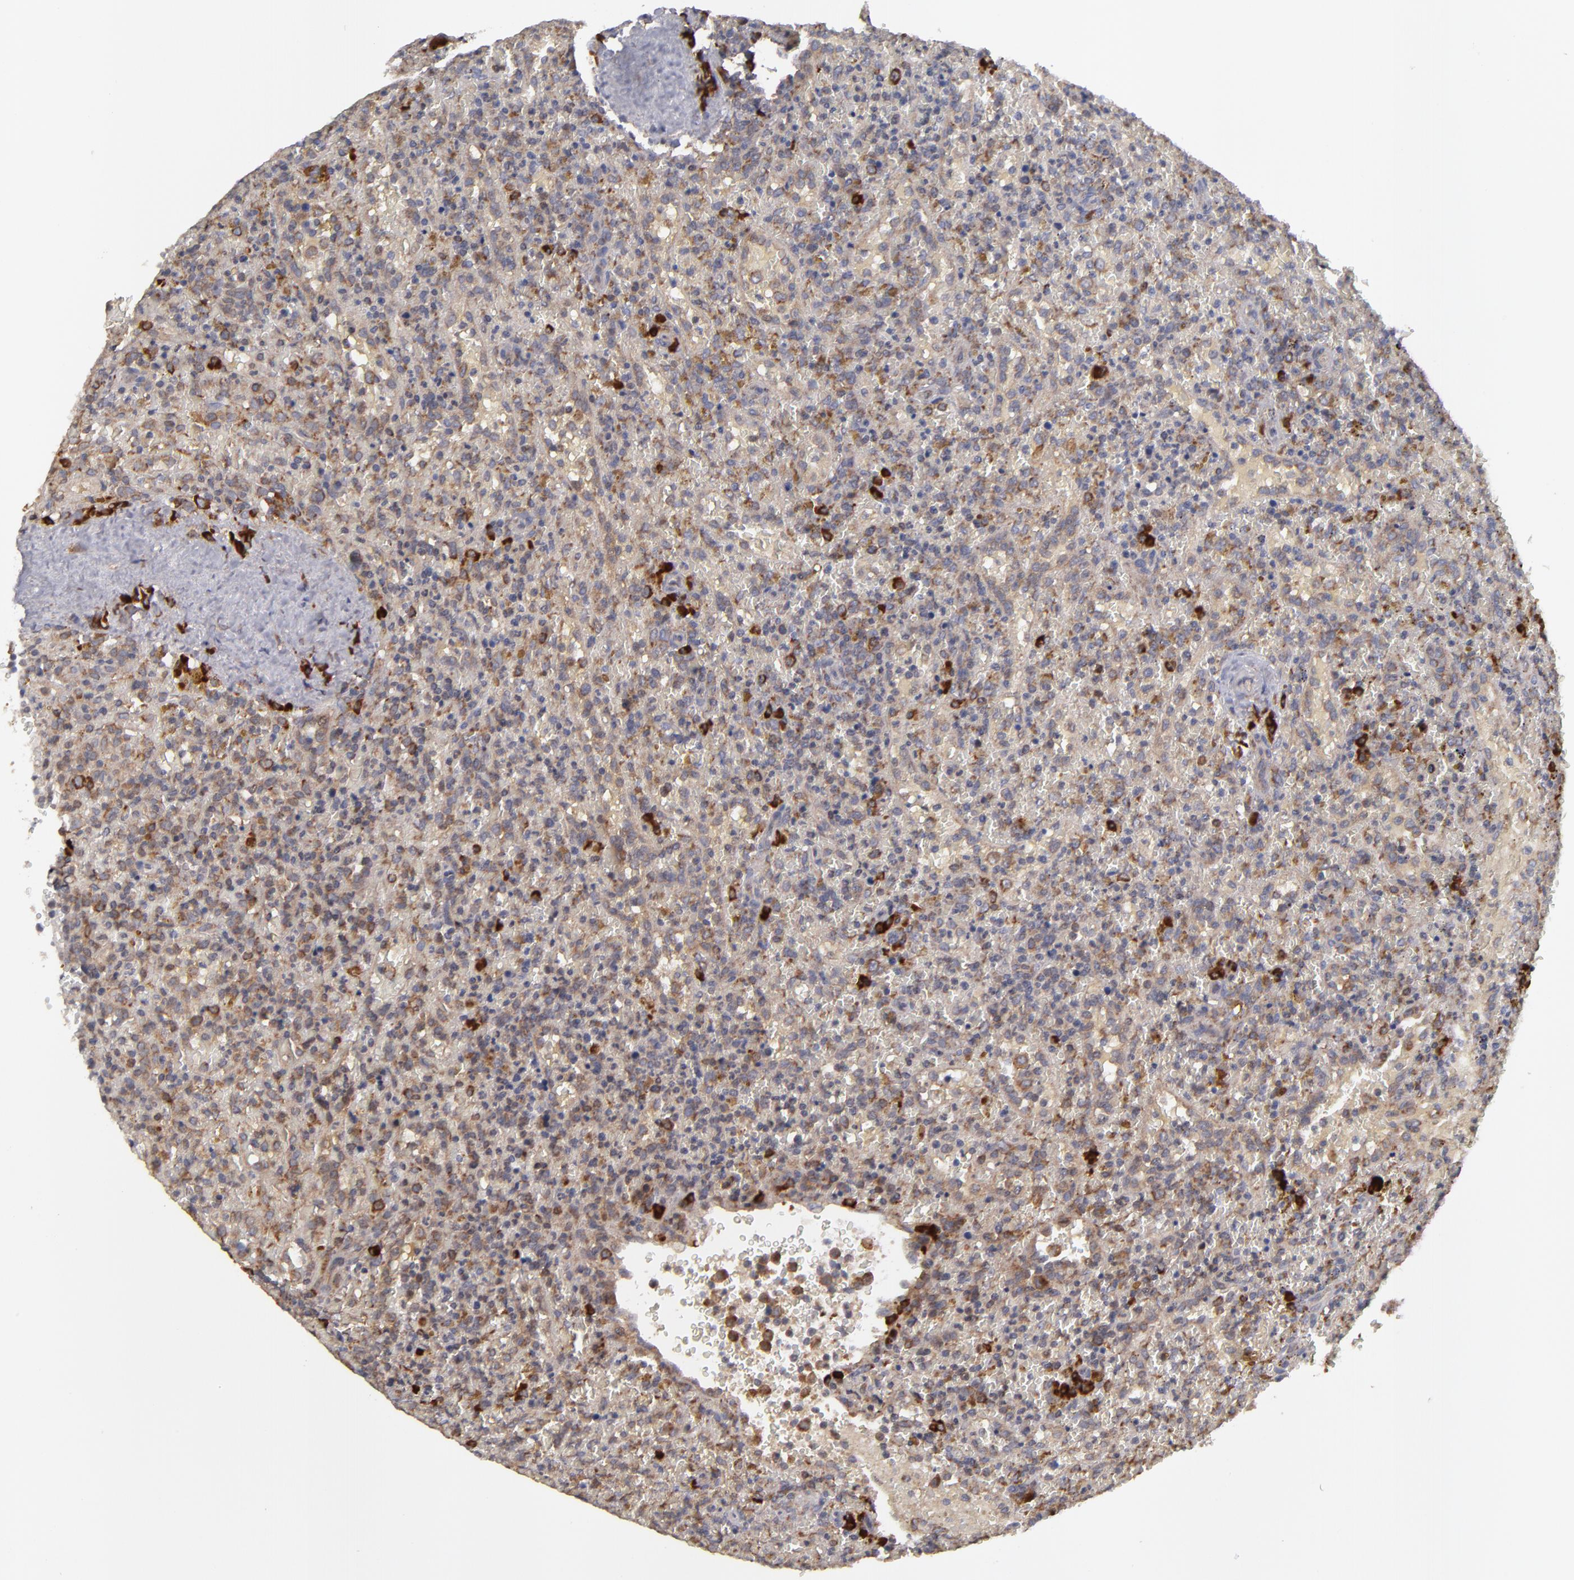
{"staining": {"intensity": "moderate", "quantity": ">75%", "location": "cytoplasmic/membranous"}, "tissue": "lymphoma", "cell_type": "Tumor cells", "image_type": "cancer", "snomed": [{"axis": "morphology", "description": "Malignant lymphoma, non-Hodgkin's type, High grade"}, {"axis": "topography", "description": "Spleen"}, {"axis": "topography", "description": "Lymph node"}], "caption": "A brown stain shows moderate cytoplasmic/membranous expression of a protein in human lymphoma tumor cells.", "gene": "SND1", "patient": {"sex": "female", "age": 70}}